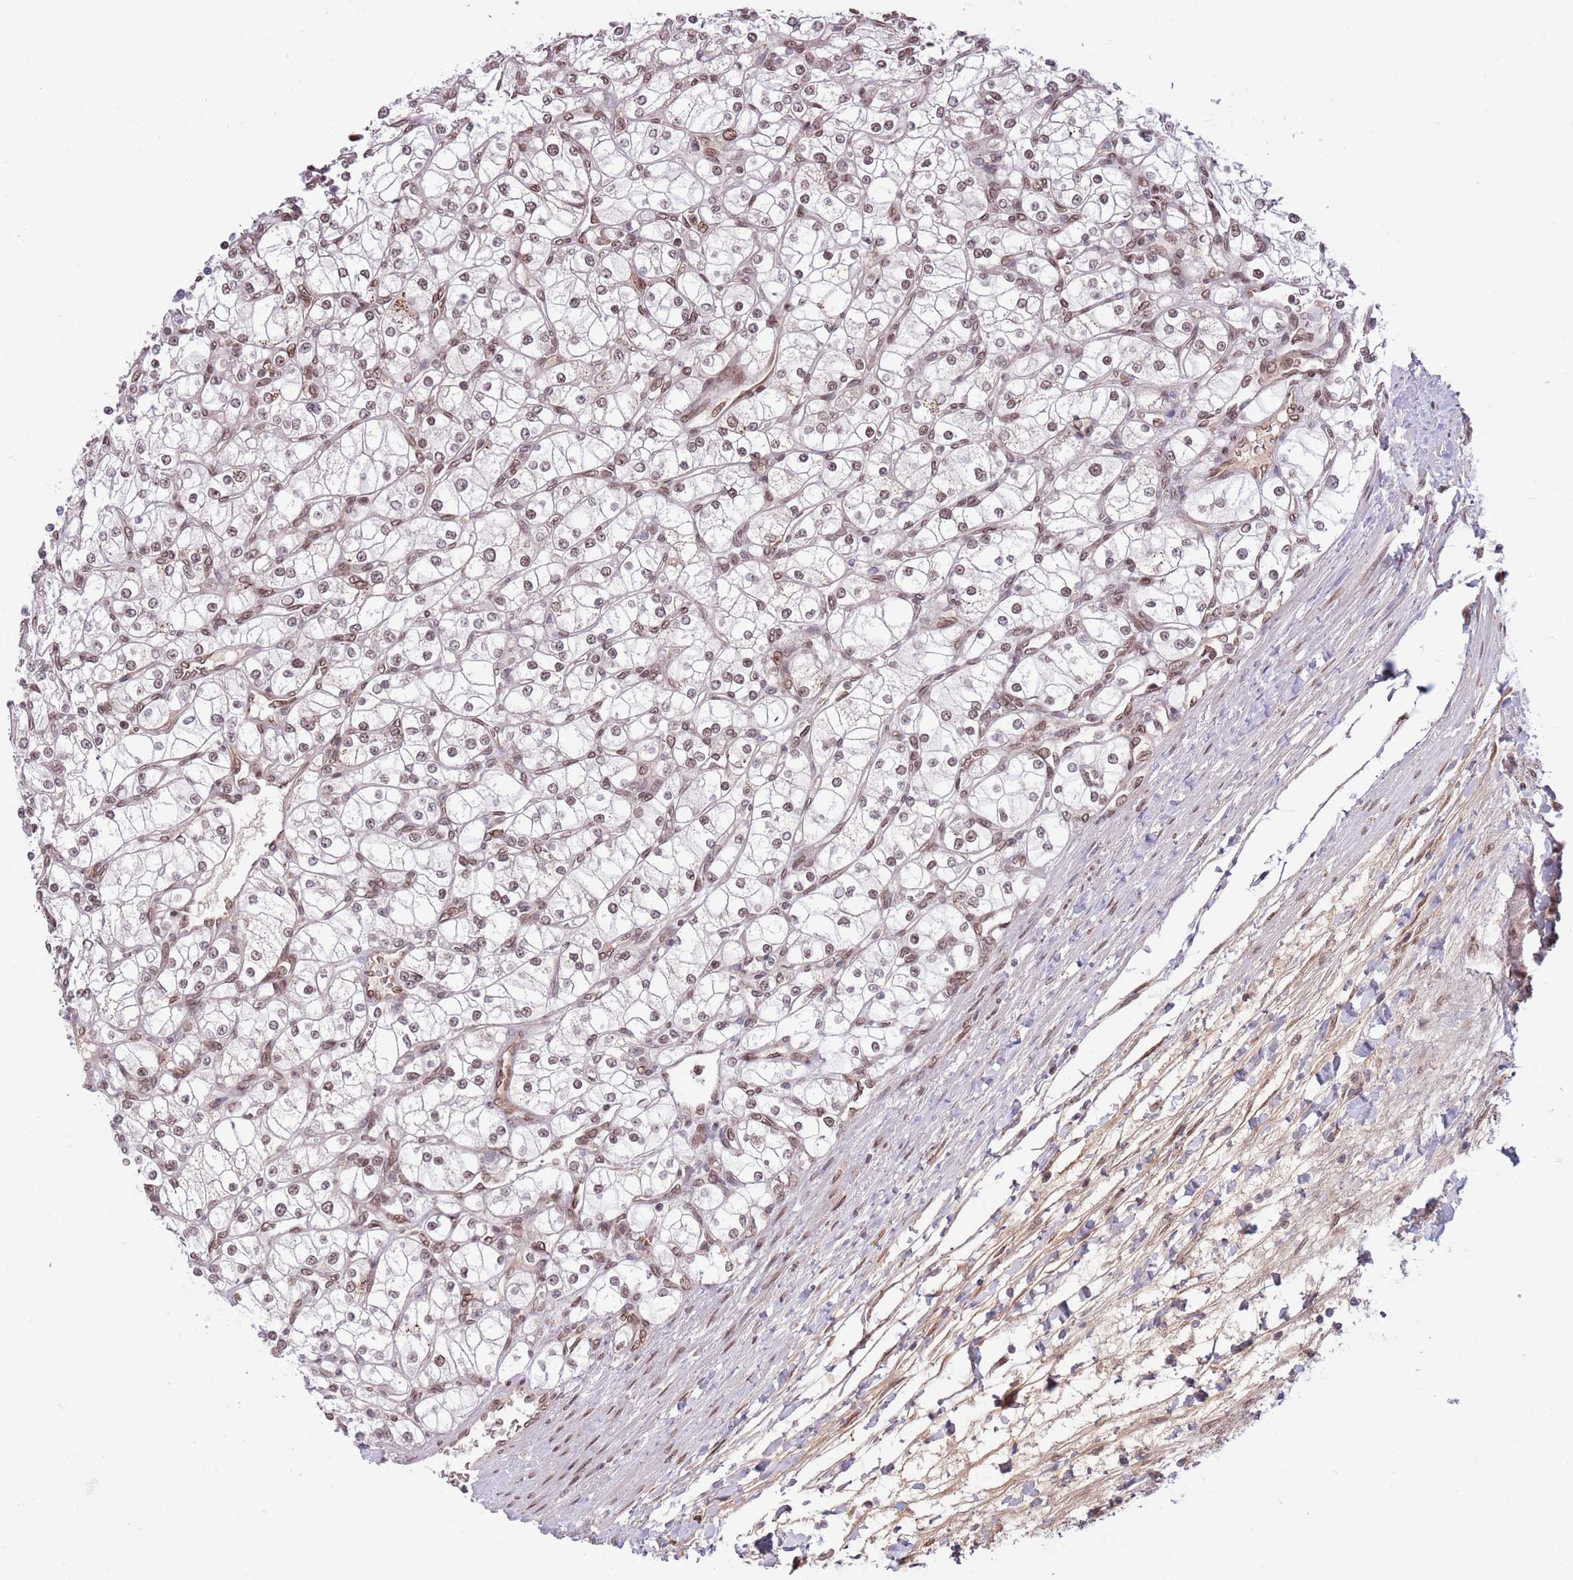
{"staining": {"intensity": "moderate", "quantity": ">75%", "location": "nuclear"}, "tissue": "renal cancer", "cell_type": "Tumor cells", "image_type": "cancer", "snomed": [{"axis": "morphology", "description": "Adenocarcinoma, NOS"}, {"axis": "topography", "description": "Kidney"}], "caption": "A medium amount of moderate nuclear positivity is identified in about >75% of tumor cells in renal cancer tissue. (brown staining indicates protein expression, while blue staining denotes nuclei).", "gene": "SIPA1L3", "patient": {"sex": "male", "age": 80}}